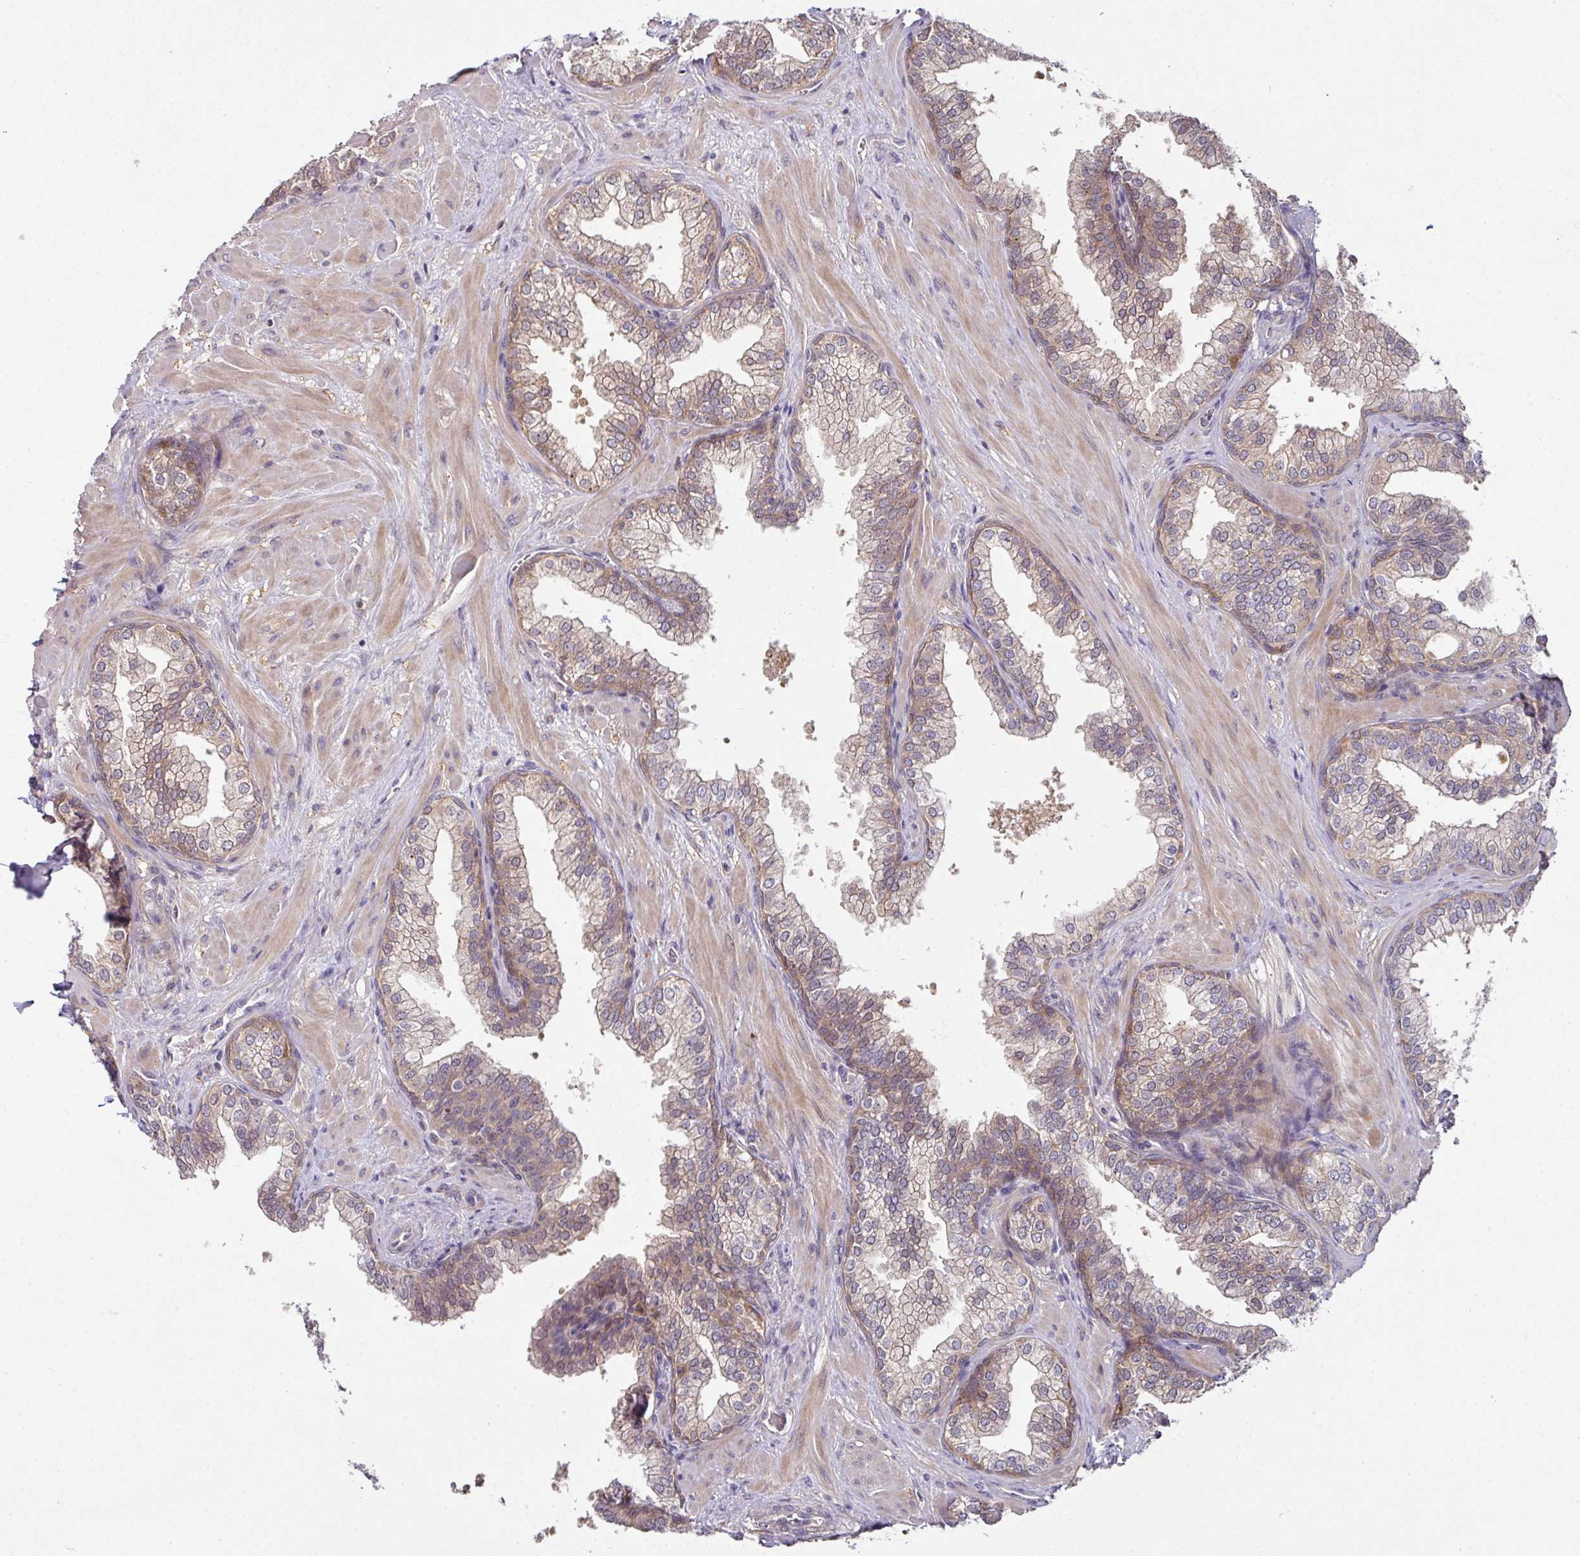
{"staining": {"intensity": "weak", "quantity": "25%-75%", "location": "cytoplasmic/membranous"}, "tissue": "prostate", "cell_type": "Glandular cells", "image_type": "normal", "snomed": [{"axis": "morphology", "description": "Normal tissue, NOS"}, {"axis": "topography", "description": "Prostate"}], "caption": "Immunohistochemistry micrograph of normal prostate stained for a protein (brown), which demonstrates low levels of weak cytoplasmic/membranous expression in about 25%-75% of glandular cells.", "gene": "SLAMF6", "patient": {"sex": "male", "age": 60}}